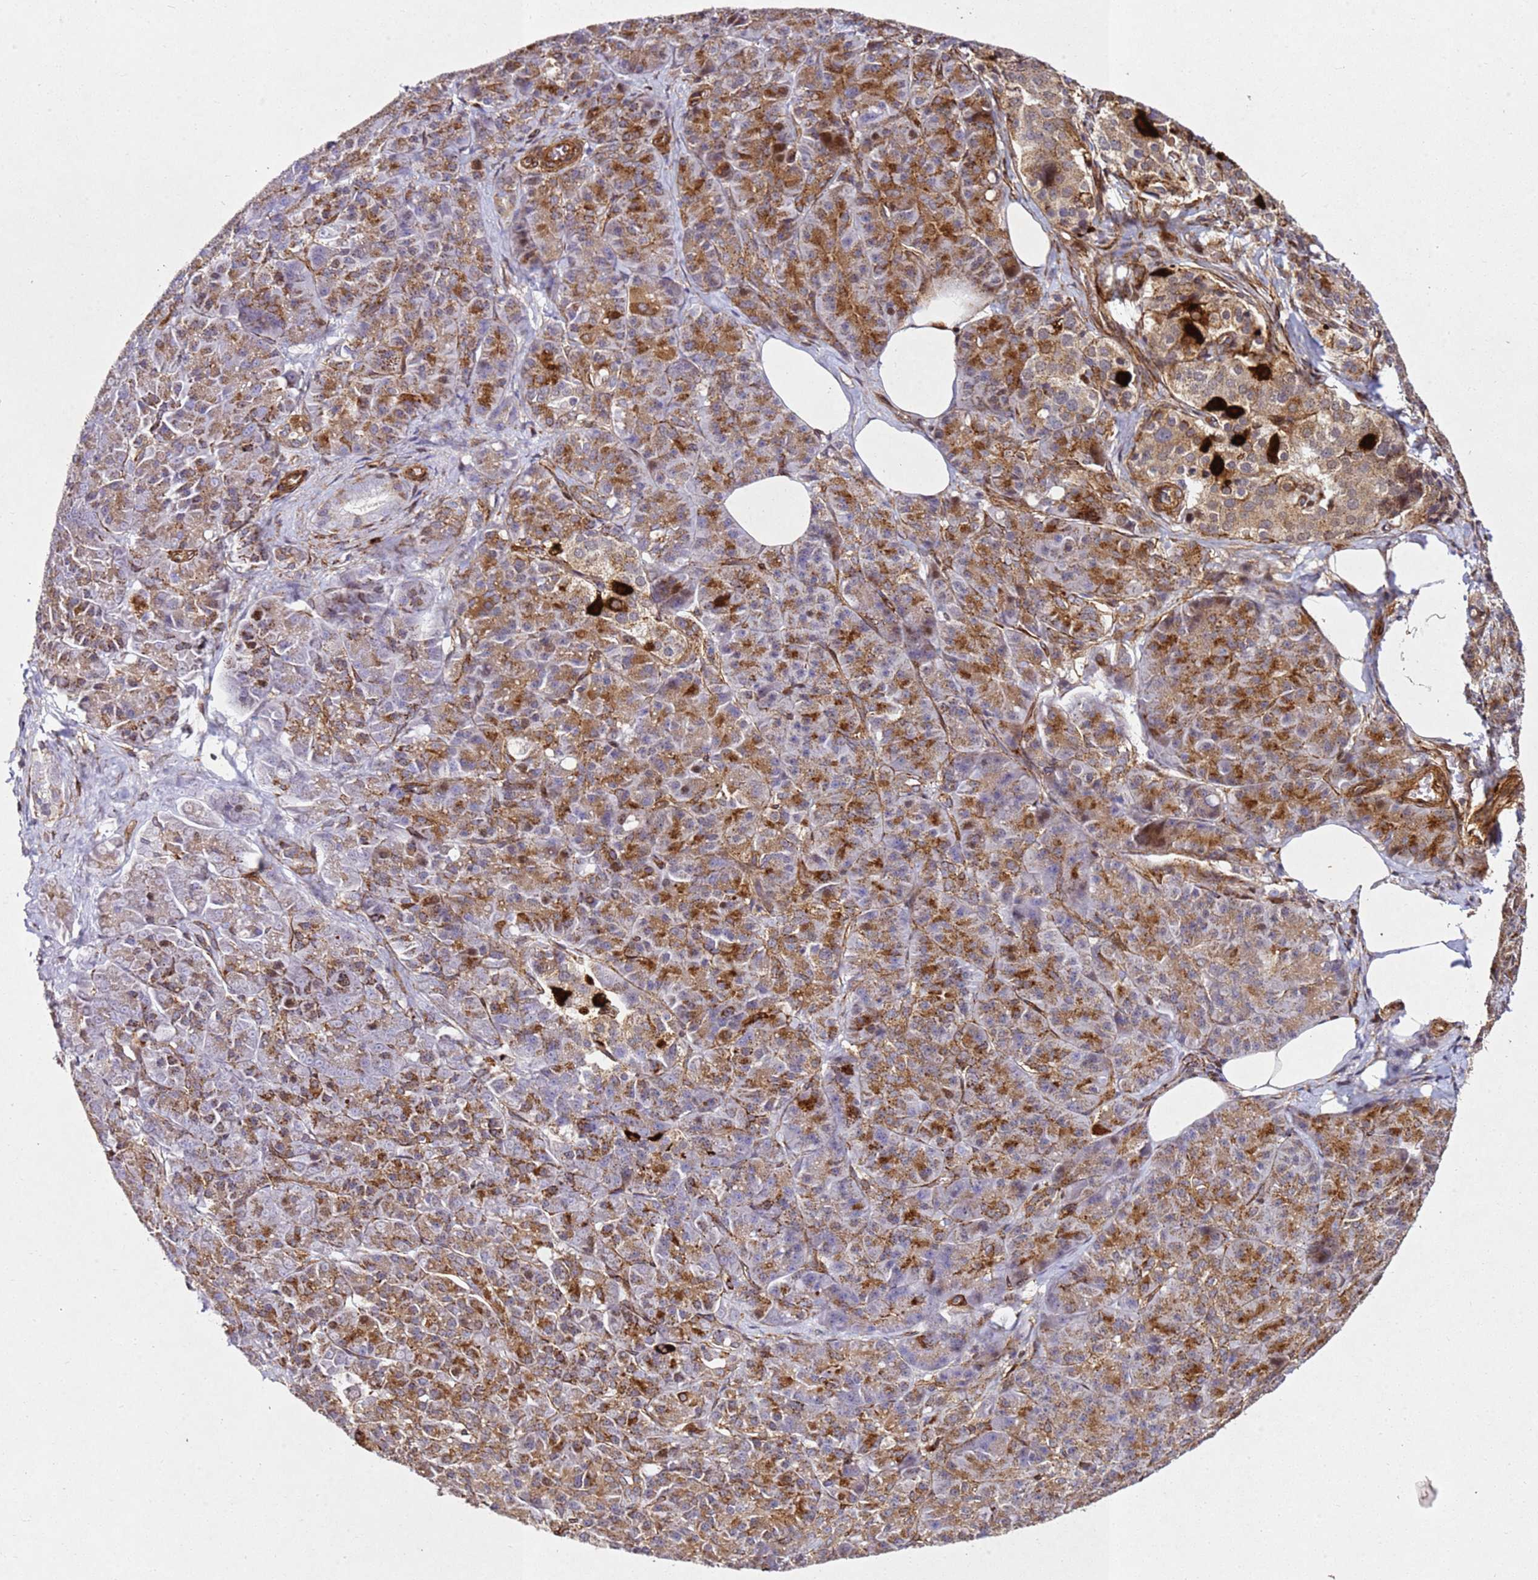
{"staining": {"intensity": "moderate", "quantity": ">75%", "location": "cytoplasmic/membranous"}, "tissue": "pancreatic cancer", "cell_type": "Tumor cells", "image_type": "cancer", "snomed": [{"axis": "morphology", "description": "Adenocarcinoma, NOS"}, {"axis": "topography", "description": "Pancreas"}], "caption": "This is a histology image of immunohistochemistry (IHC) staining of pancreatic adenocarcinoma, which shows moderate expression in the cytoplasmic/membranous of tumor cells.", "gene": "ZNF296", "patient": {"sex": "male", "age": 57}}